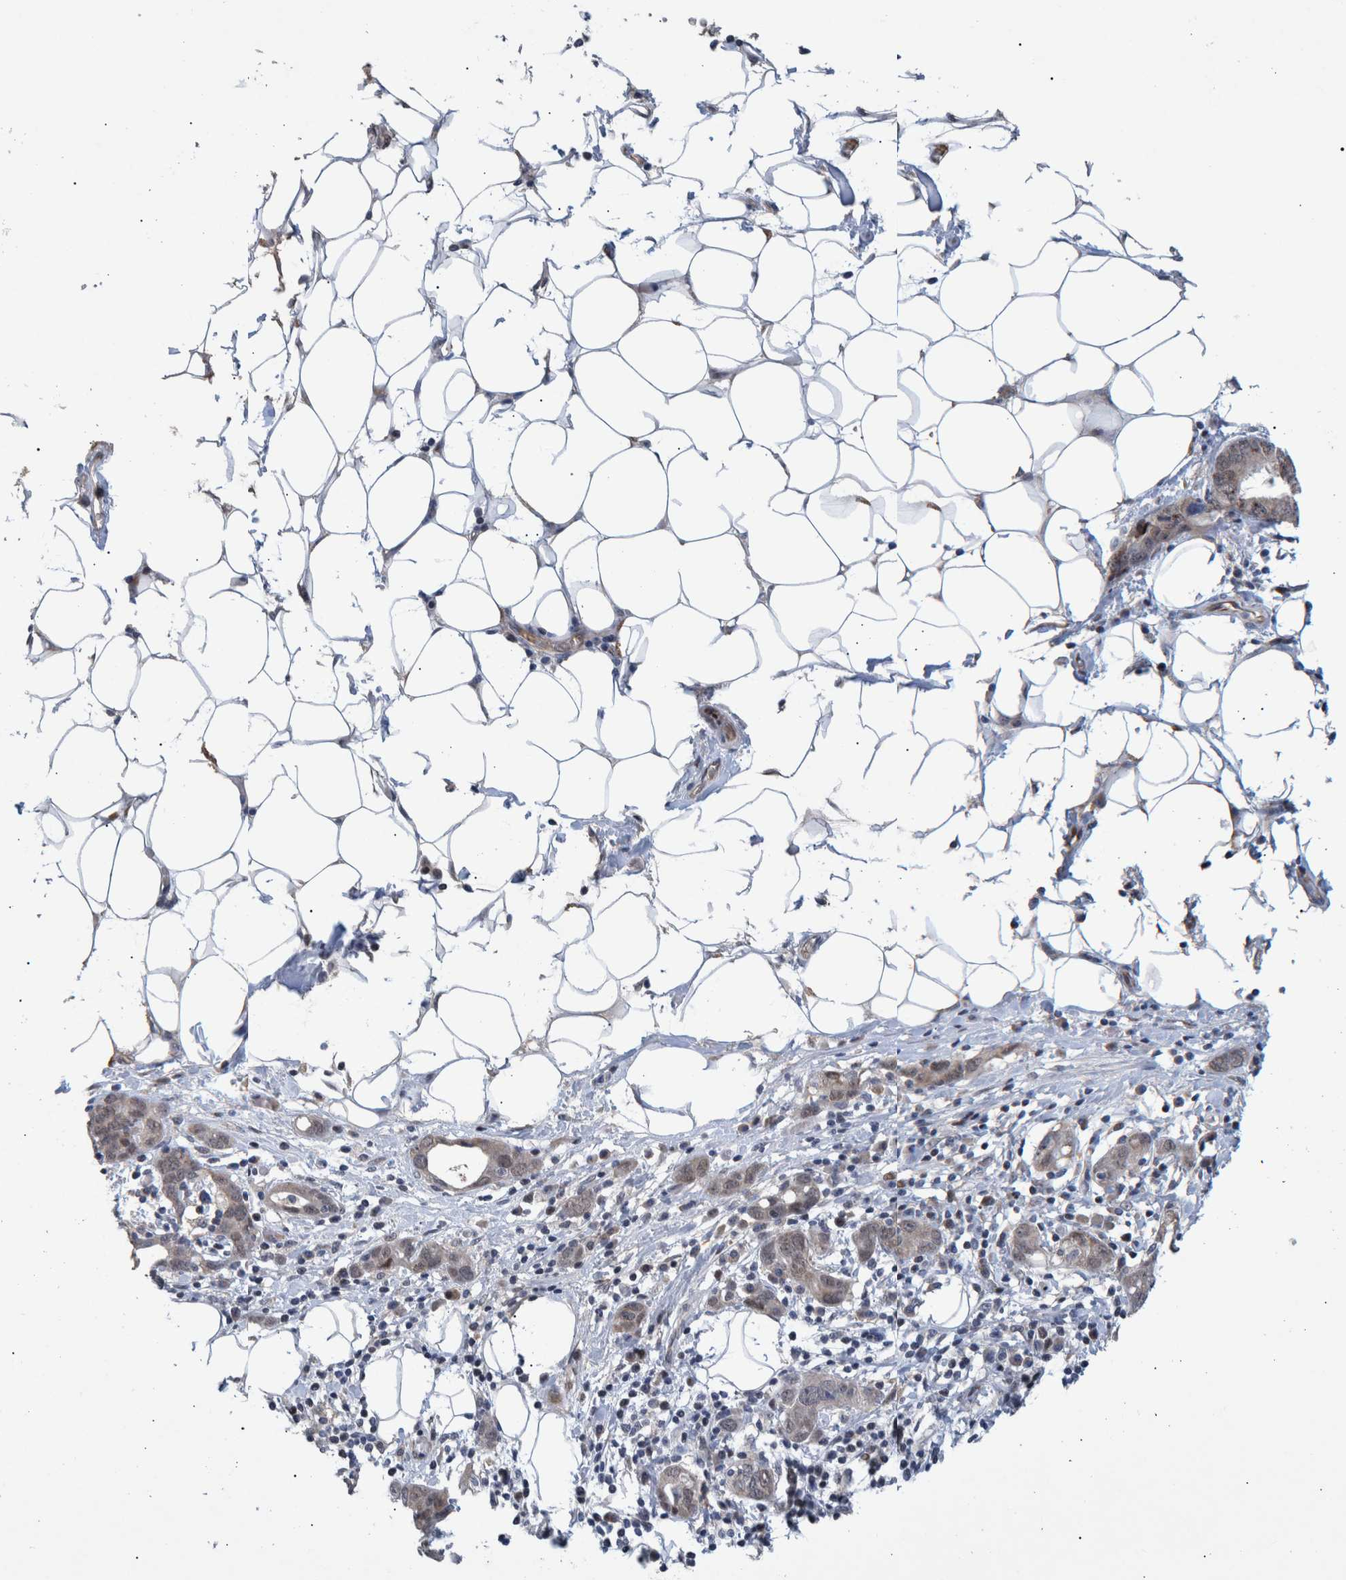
{"staining": {"intensity": "weak", "quantity": "25%-75%", "location": "cytoplasmic/membranous,nuclear"}, "tissue": "stomach cancer", "cell_type": "Tumor cells", "image_type": "cancer", "snomed": [{"axis": "morphology", "description": "Adenocarcinoma, NOS"}, {"axis": "topography", "description": "Stomach, lower"}], "caption": "About 25%-75% of tumor cells in human adenocarcinoma (stomach) display weak cytoplasmic/membranous and nuclear protein expression as visualized by brown immunohistochemical staining.", "gene": "ESRP1", "patient": {"sex": "female", "age": 93}}